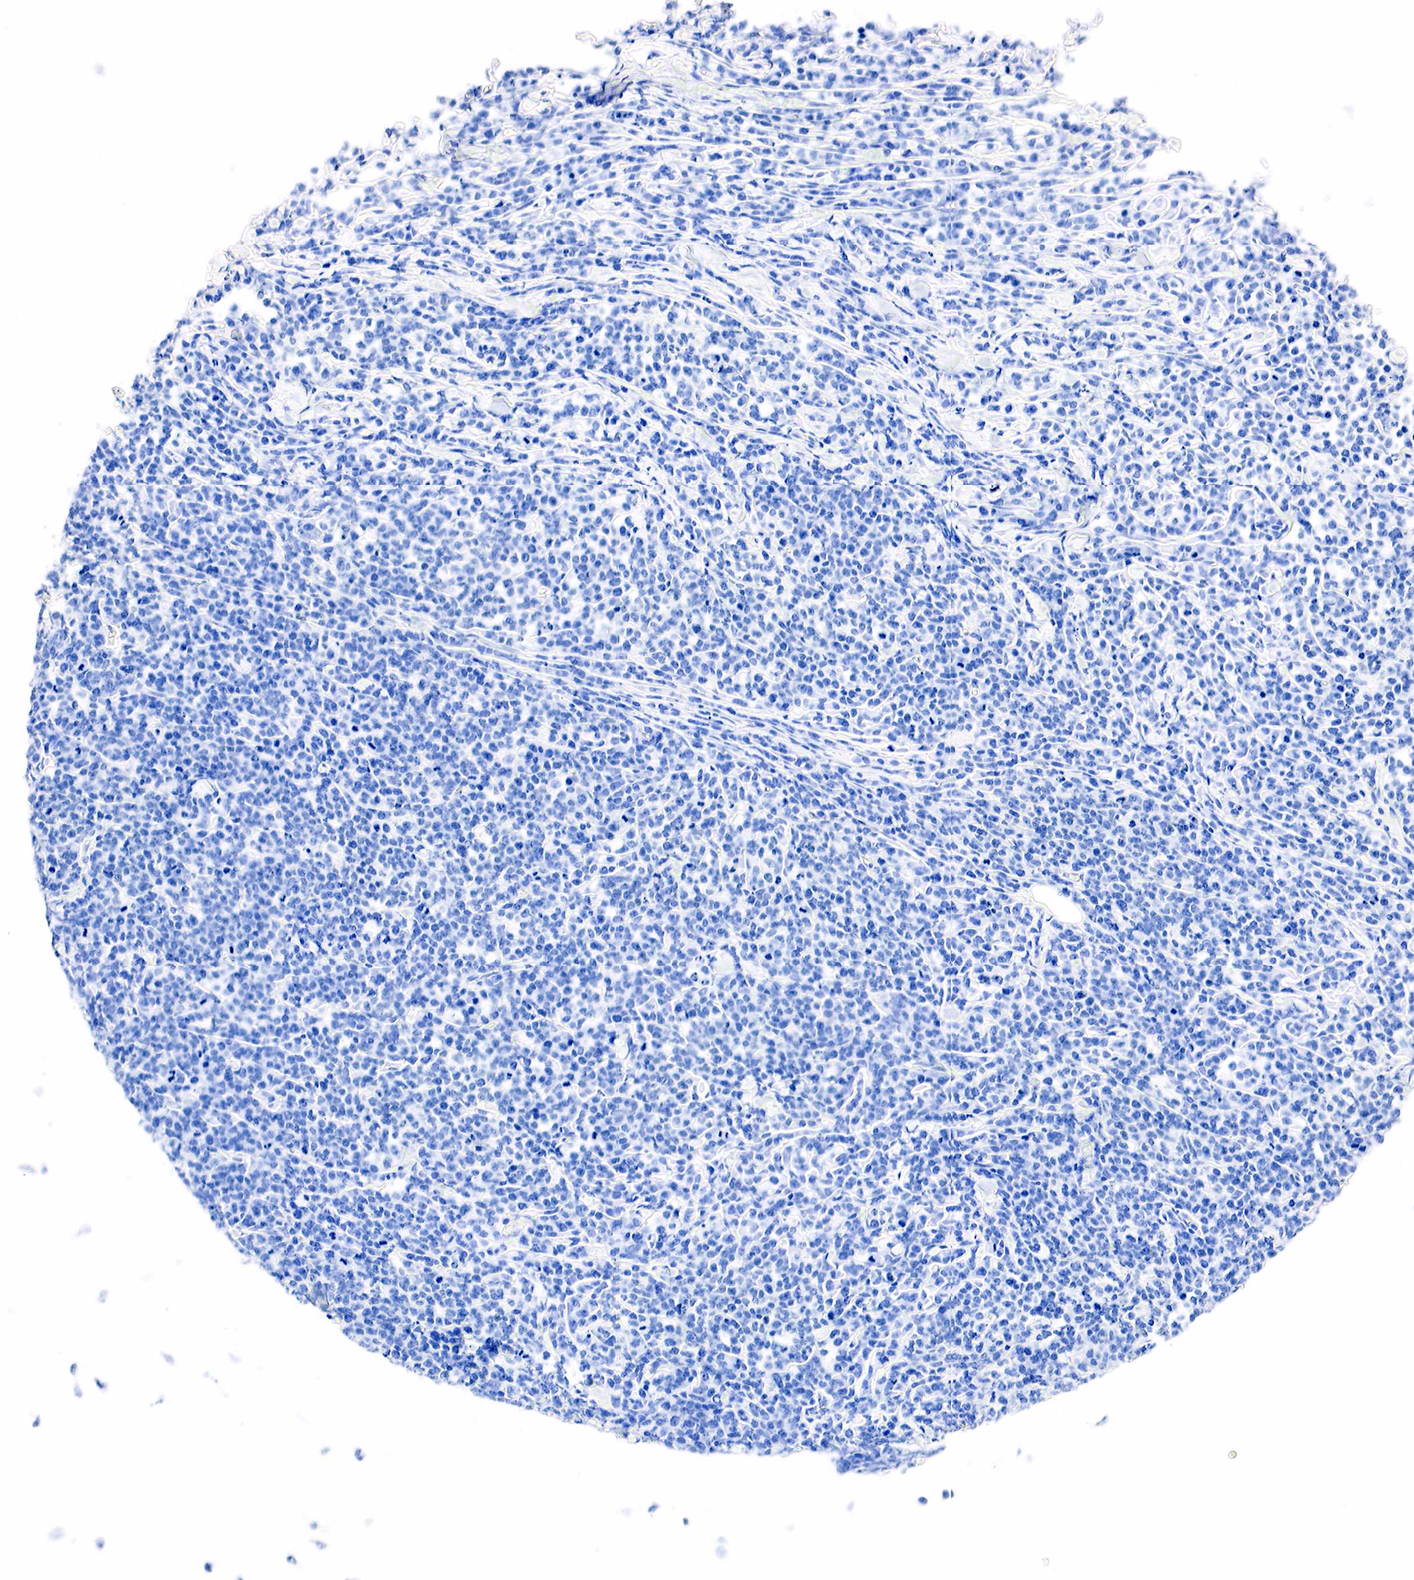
{"staining": {"intensity": "negative", "quantity": "none", "location": "none"}, "tissue": "lymphoma", "cell_type": "Tumor cells", "image_type": "cancer", "snomed": [{"axis": "morphology", "description": "Malignant lymphoma, non-Hodgkin's type, High grade"}, {"axis": "topography", "description": "Small intestine"}, {"axis": "topography", "description": "Colon"}], "caption": "Tumor cells show no significant expression in malignant lymphoma, non-Hodgkin's type (high-grade).", "gene": "PTH", "patient": {"sex": "male", "age": 8}}